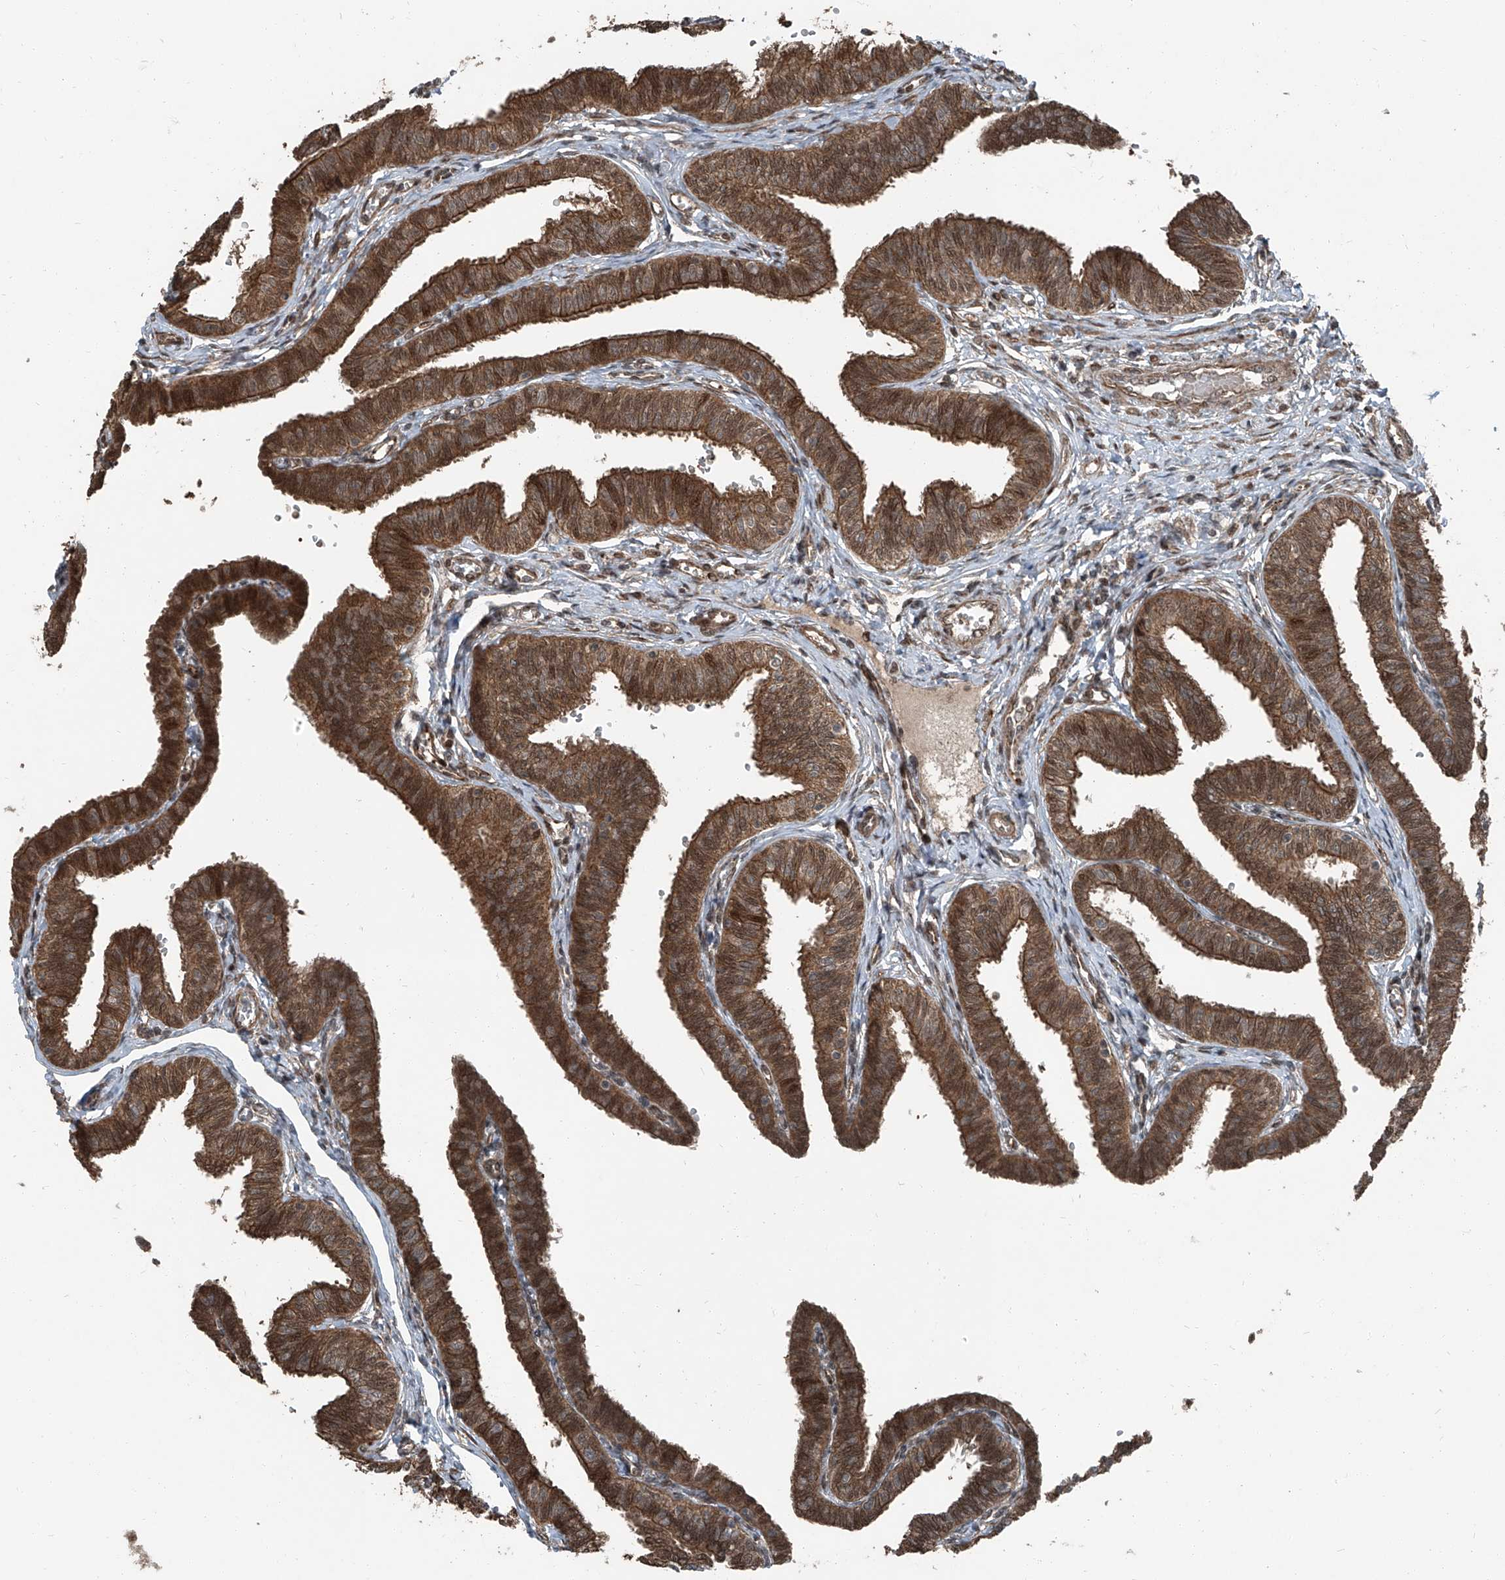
{"staining": {"intensity": "strong", "quantity": ">75%", "location": "cytoplasmic/membranous,nuclear"}, "tissue": "fallopian tube", "cell_type": "Glandular cells", "image_type": "normal", "snomed": [{"axis": "morphology", "description": "Normal tissue, NOS"}, {"axis": "topography", "description": "Fallopian tube"}, {"axis": "topography", "description": "Ovary"}], "caption": "Strong cytoplasmic/membranous,nuclear protein staining is seen in approximately >75% of glandular cells in fallopian tube. The protein is stained brown, and the nuclei are stained in blue (DAB IHC with brightfield microscopy, high magnification).", "gene": "ZNF570", "patient": {"sex": "female", "age": 23}}